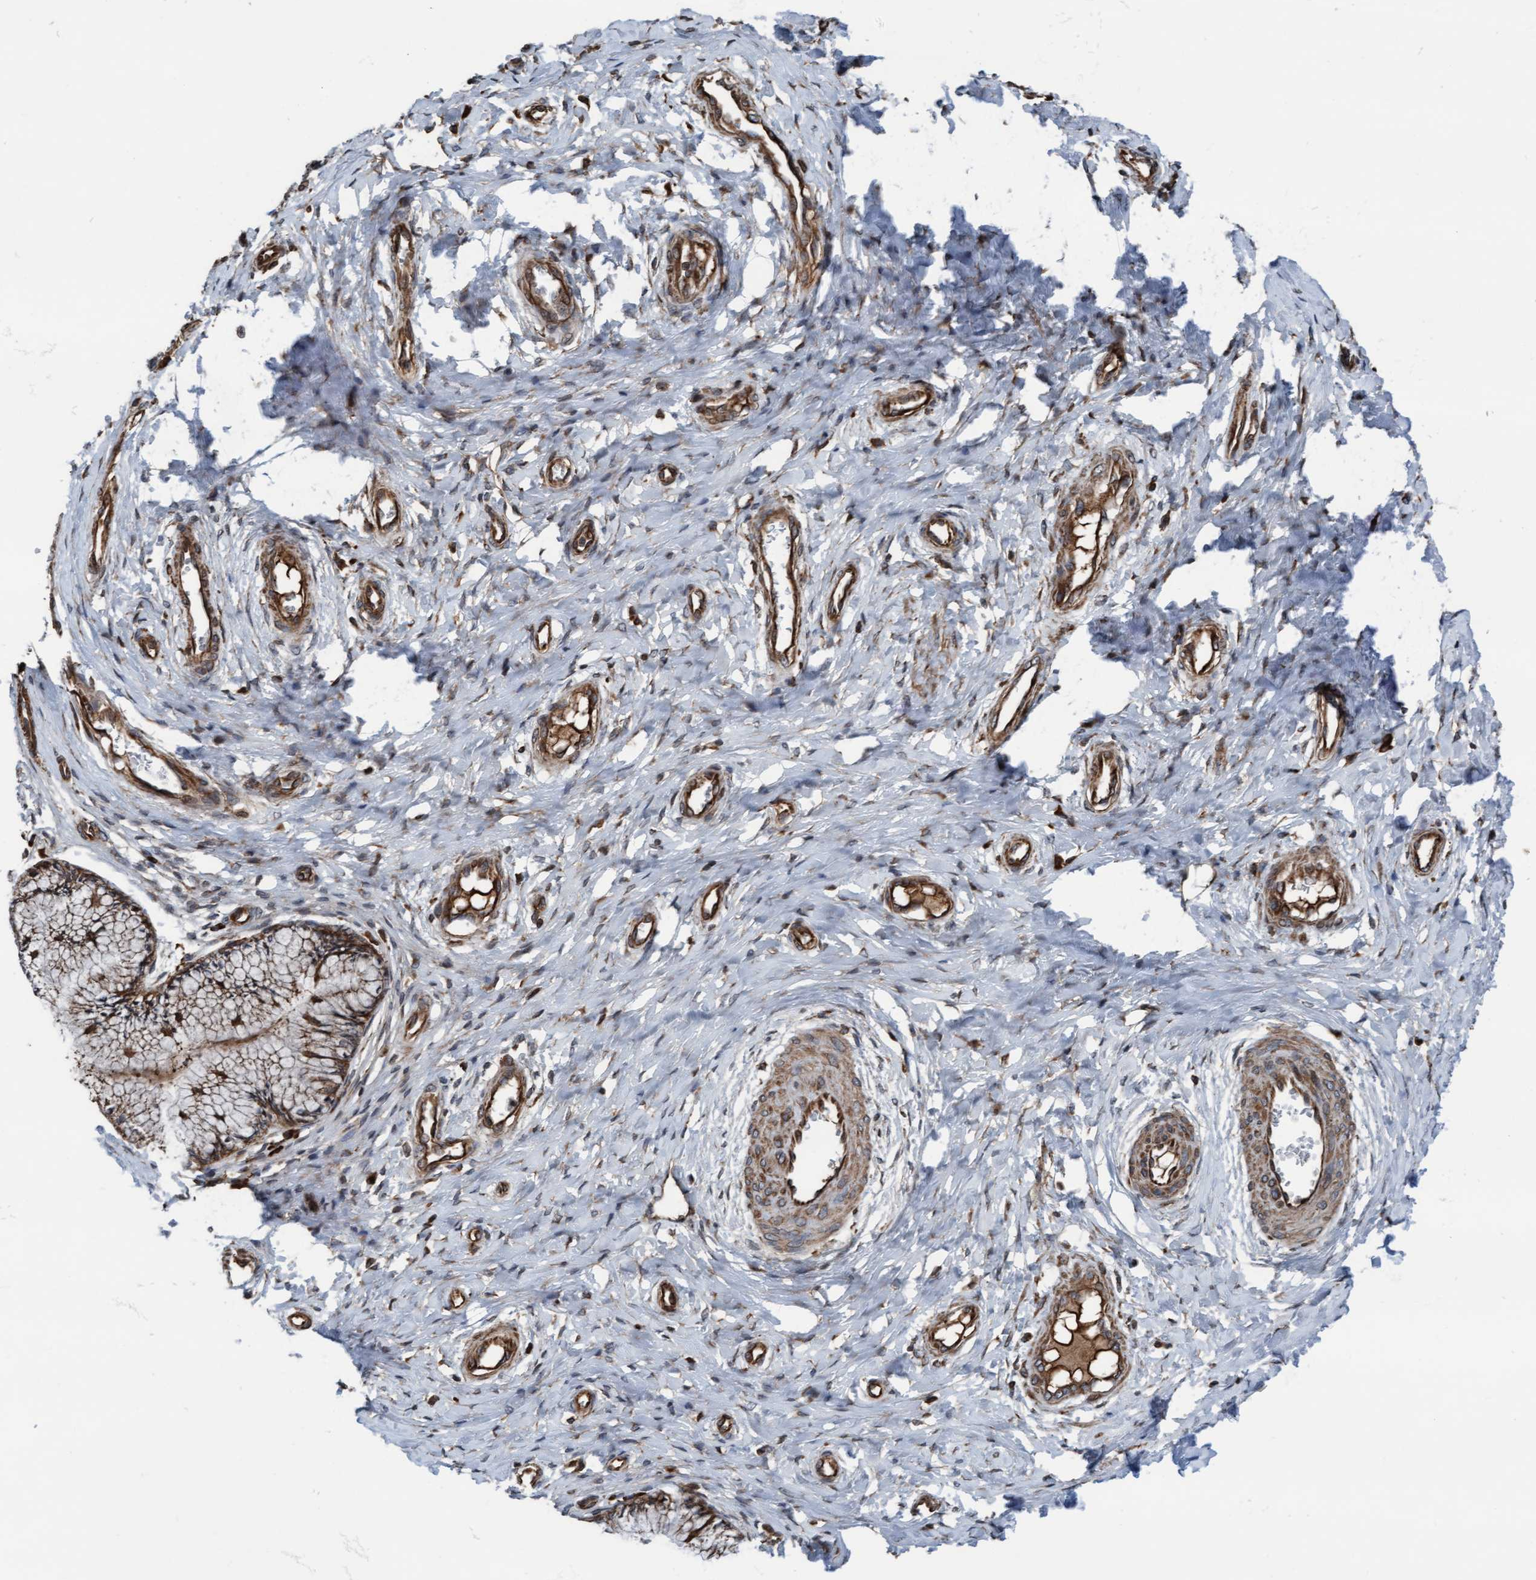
{"staining": {"intensity": "moderate", "quantity": ">75%", "location": "cytoplasmic/membranous"}, "tissue": "cervix", "cell_type": "Glandular cells", "image_type": "normal", "snomed": [{"axis": "morphology", "description": "Normal tissue, NOS"}, {"axis": "topography", "description": "Cervix"}], "caption": "The micrograph shows staining of unremarkable cervix, revealing moderate cytoplasmic/membranous protein staining (brown color) within glandular cells. Nuclei are stained in blue.", "gene": "RAP1GAP2", "patient": {"sex": "female", "age": 55}}